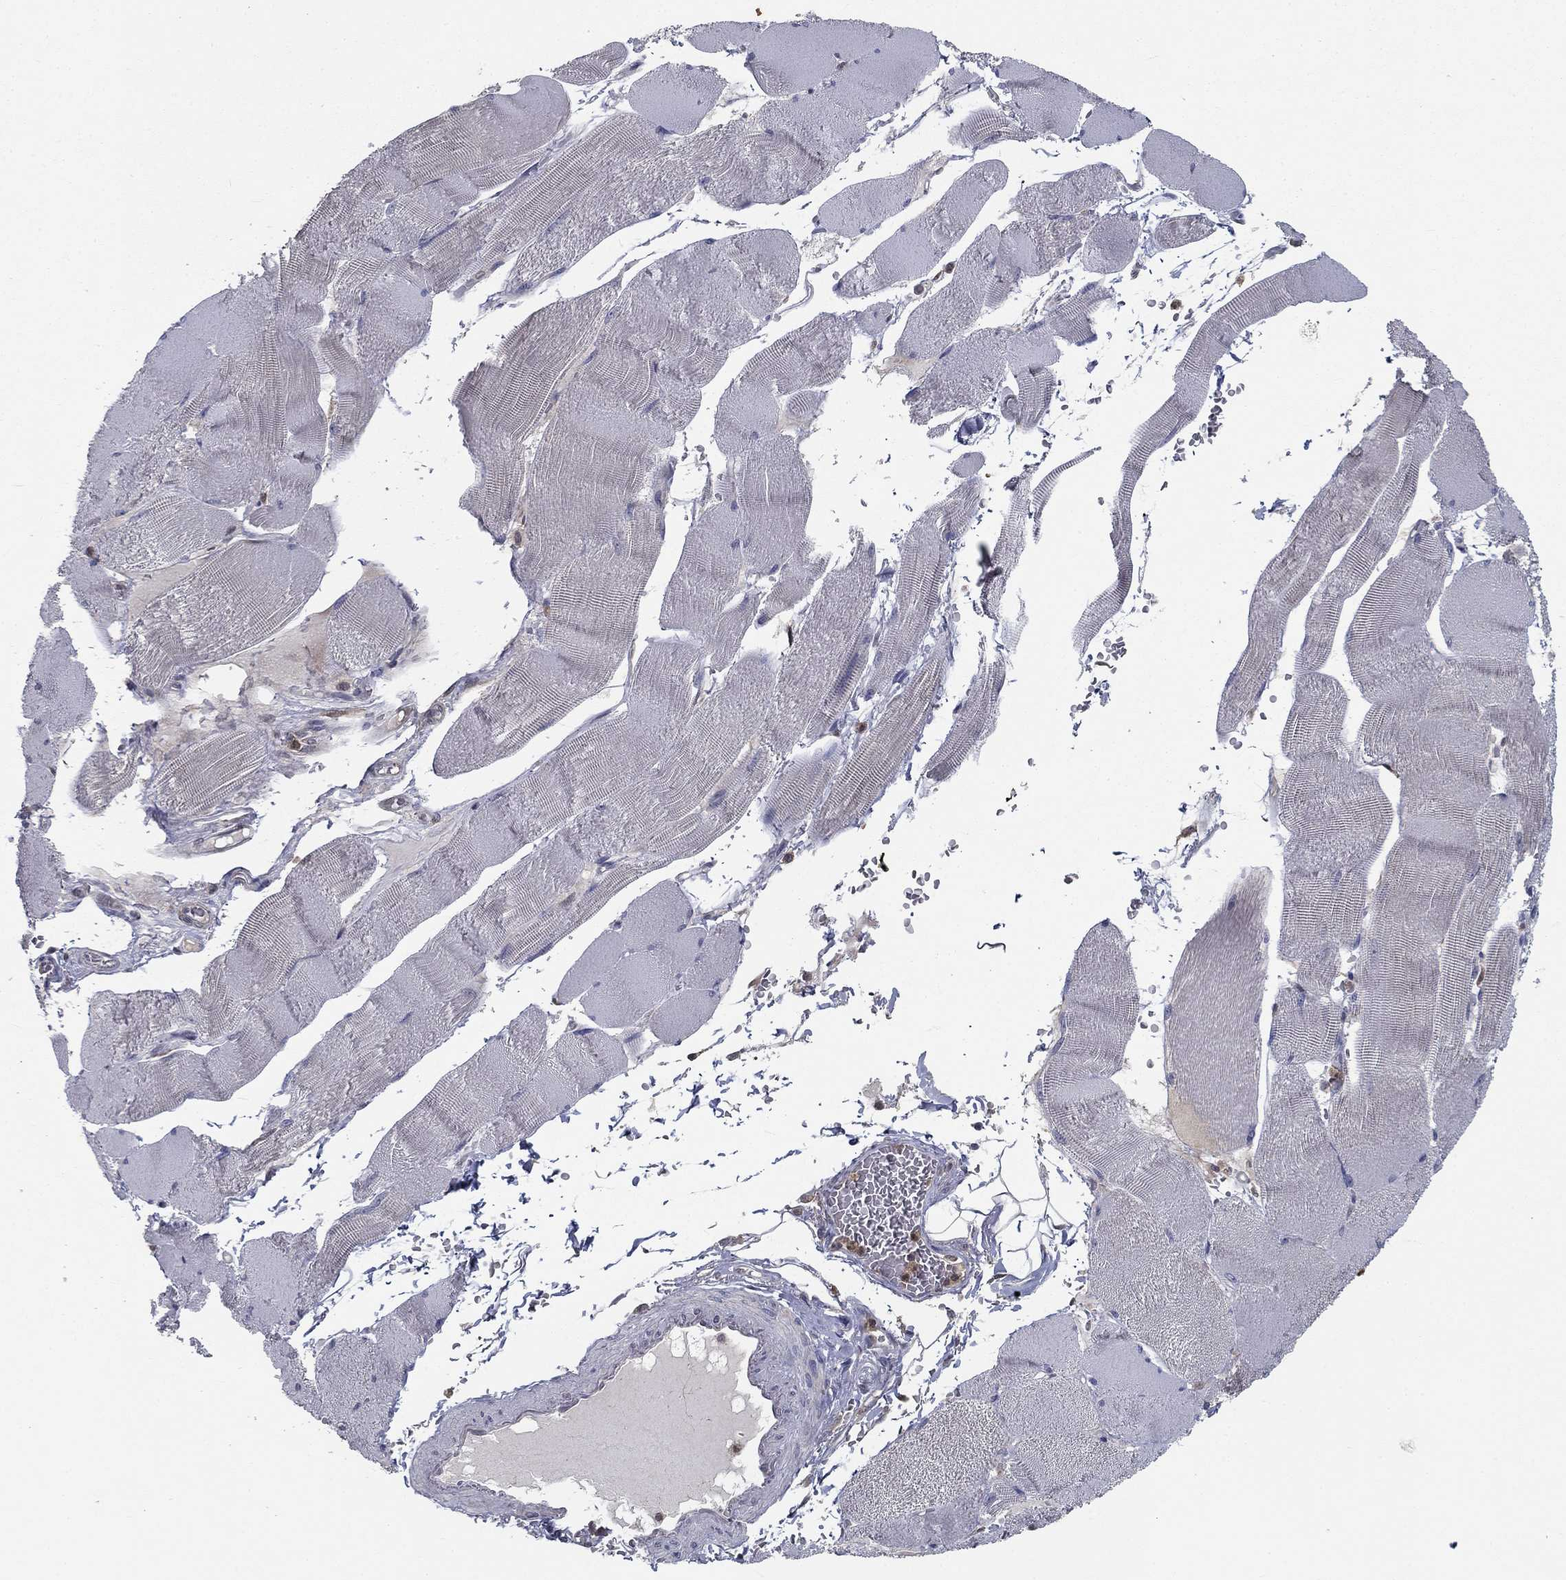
{"staining": {"intensity": "negative", "quantity": "none", "location": "none"}, "tissue": "skeletal muscle", "cell_type": "Myocytes", "image_type": "normal", "snomed": [{"axis": "morphology", "description": "Normal tissue, NOS"}, {"axis": "topography", "description": "Skeletal muscle"}], "caption": "Immunohistochemistry histopathology image of unremarkable skeletal muscle: skeletal muscle stained with DAB (3,3'-diaminobenzidine) shows no significant protein staining in myocytes. (DAB (3,3'-diaminobenzidine) IHC with hematoxylin counter stain).", "gene": "NIT2", "patient": {"sex": "male", "age": 56}}